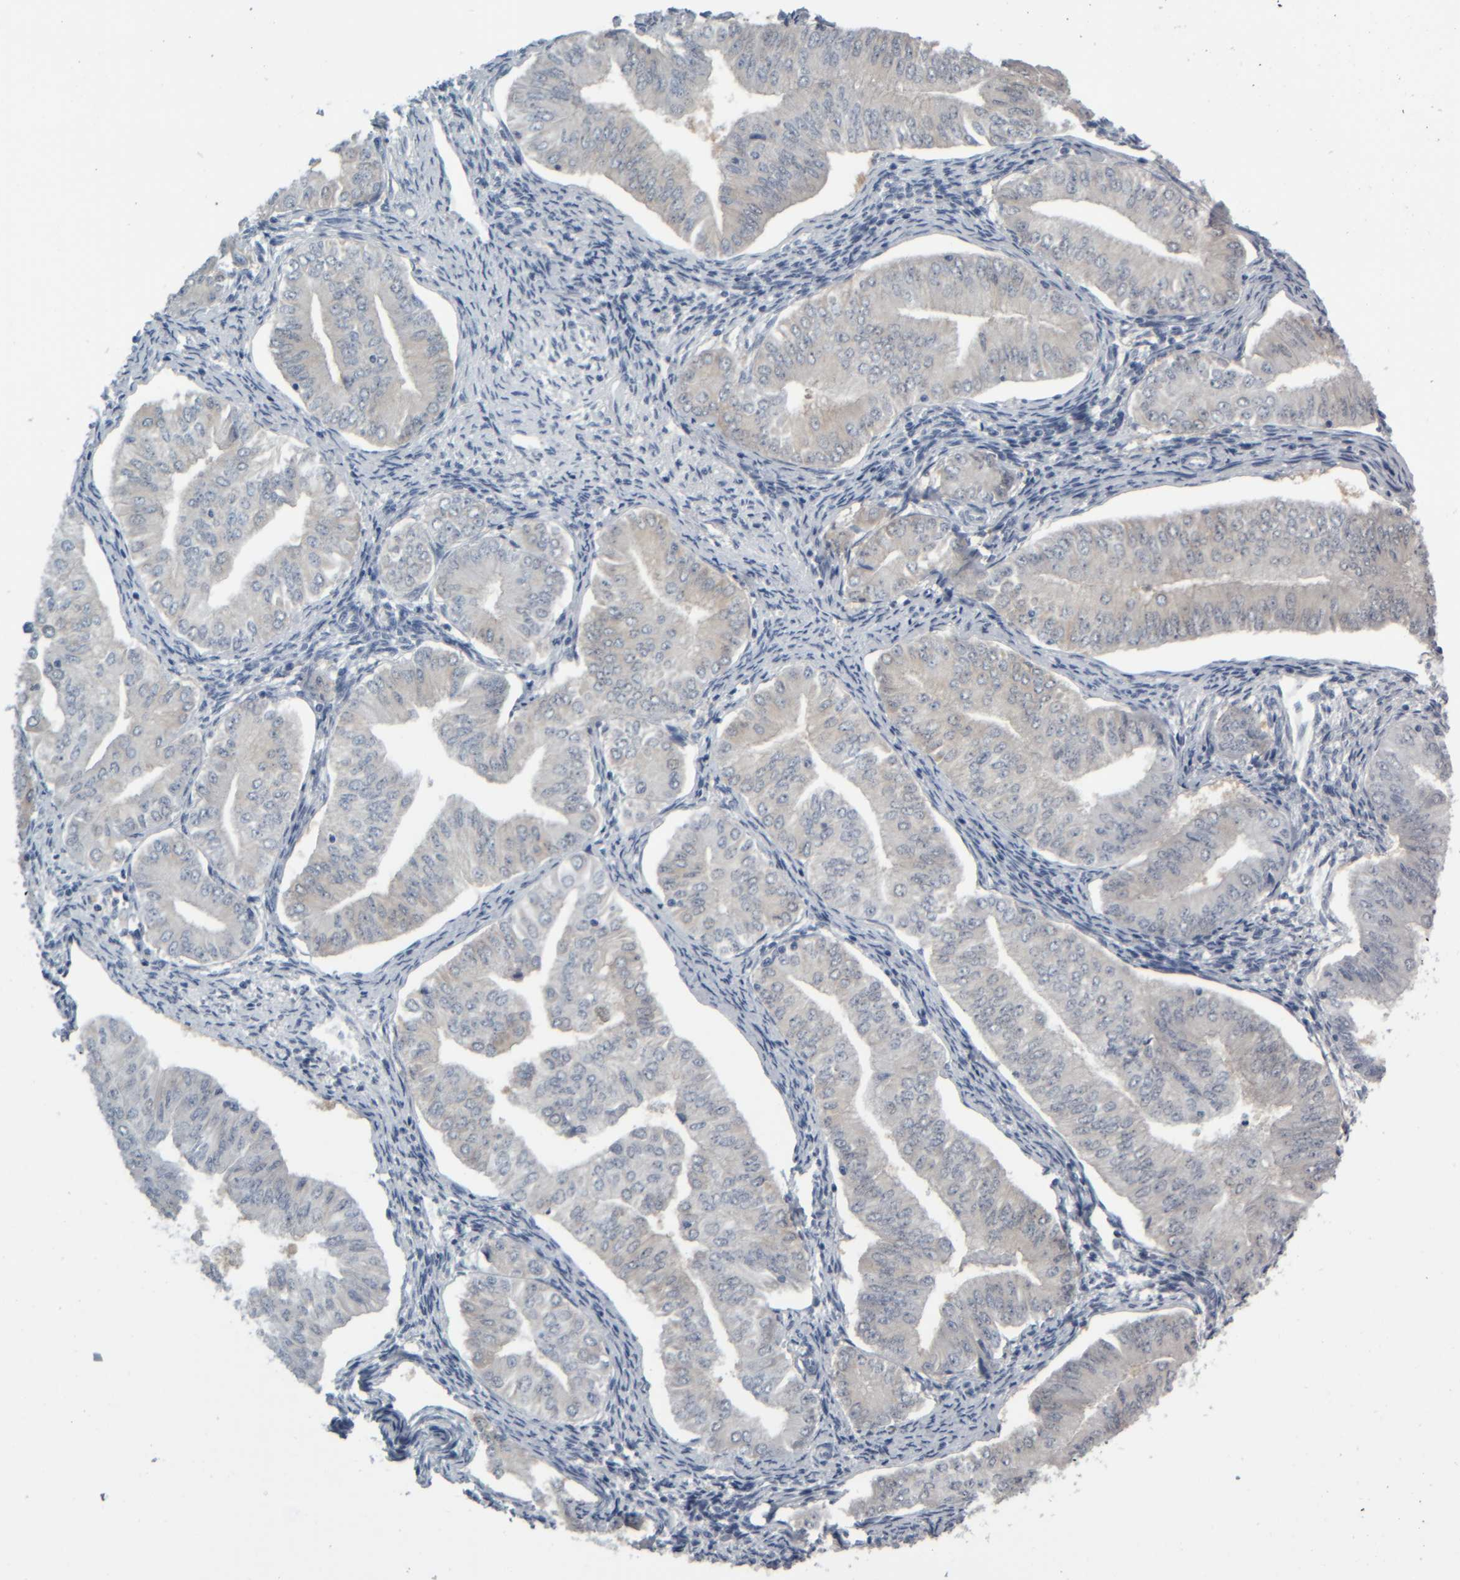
{"staining": {"intensity": "negative", "quantity": "none", "location": "none"}, "tissue": "endometrial cancer", "cell_type": "Tumor cells", "image_type": "cancer", "snomed": [{"axis": "morphology", "description": "Normal tissue, NOS"}, {"axis": "morphology", "description": "Adenocarcinoma, NOS"}, {"axis": "topography", "description": "Endometrium"}], "caption": "Endometrial adenocarcinoma was stained to show a protein in brown. There is no significant expression in tumor cells.", "gene": "COL14A1", "patient": {"sex": "female", "age": 53}}